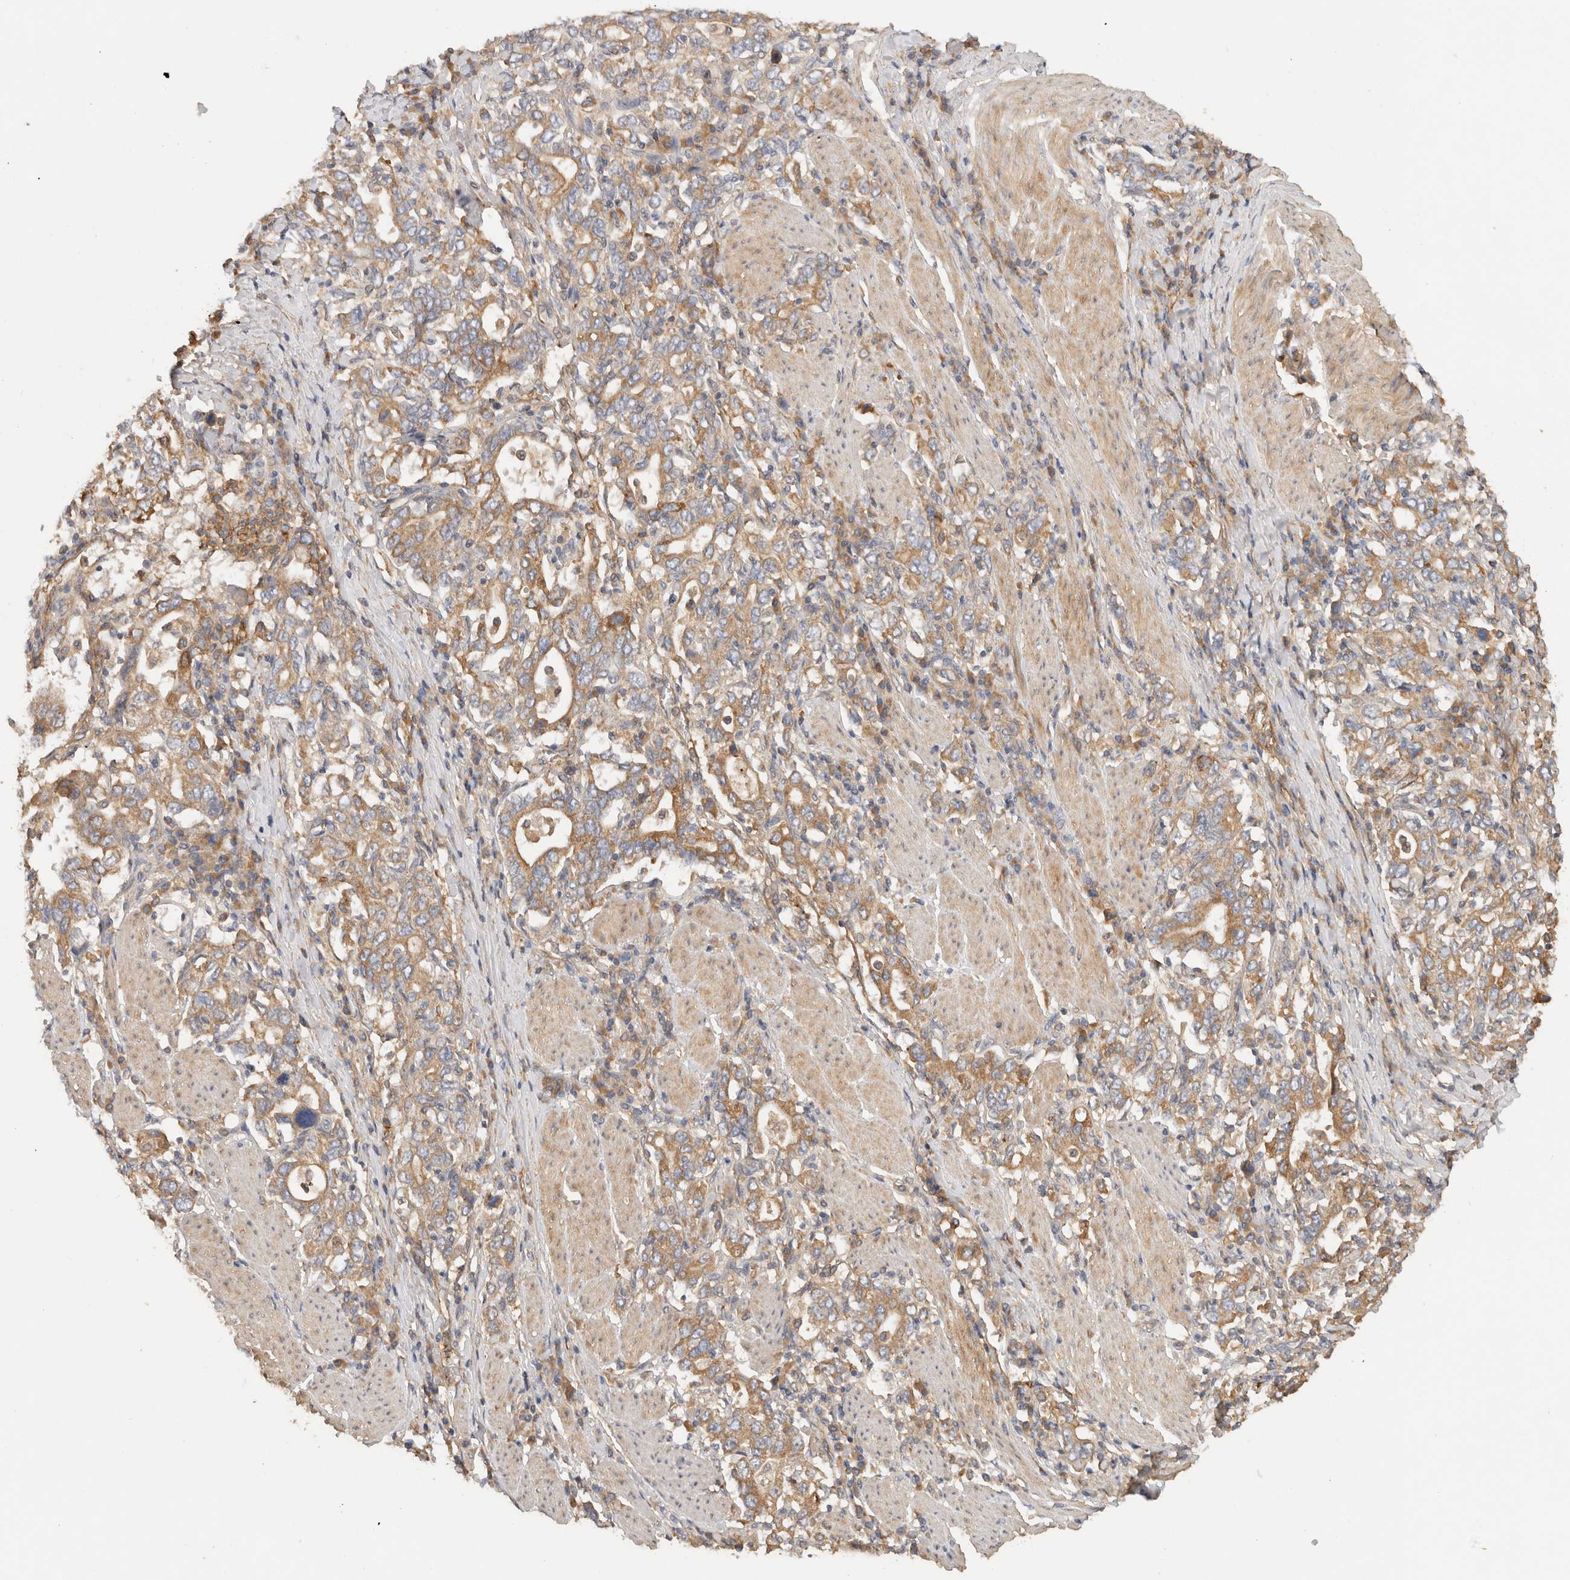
{"staining": {"intensity": "moderate", "quantity": ">75%", "location": "cytoplasmic/membranous"}, "tissue": "stomach cancer", "cell_type": "Tumor cells", "image_type": "cancer", "snomed": [{"axis": "morphology", "description": "Adenocarcinoma, NOS"}, {"axis": "topography", "description": "Stomach, upper"}], "caption": "Moderate cytoplasmic/membranous positivity for a protein is present in approximately >75% of tumor cells of stomach cancer (adenocarcinoma) using IHC.", "gene": "SGK3", "patient": {"sex": "male", "age": 62}}